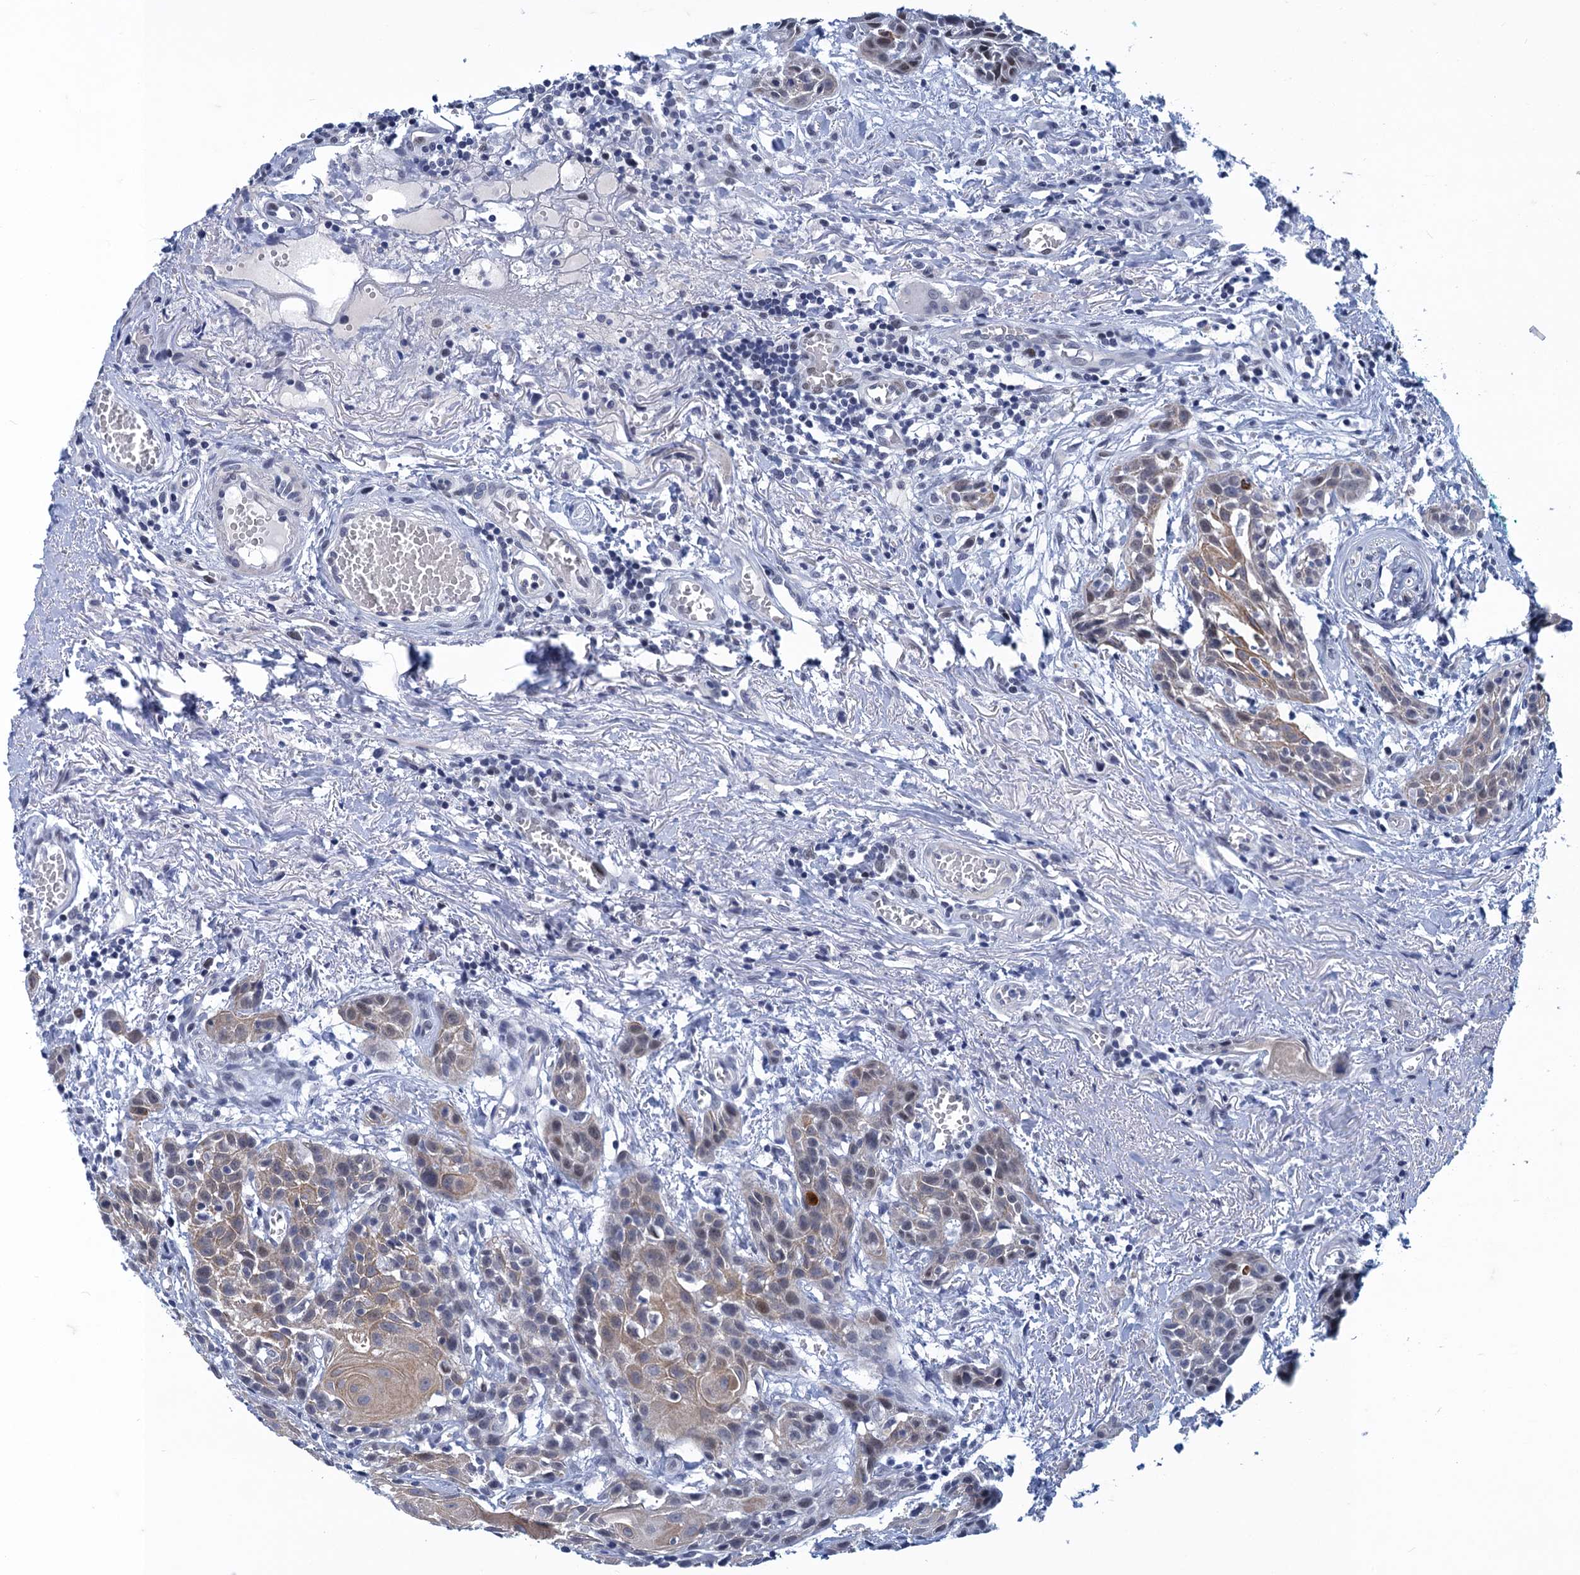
{"staining": {"intensity": "weak", "quantity": "25%-75%", "location": "cytoplasmic/membranous,nuclear"}, "tissue": "head and neck cancer", "cell_type": "Tumor cells", "image_type": "cancer", "snomed": [{"axis": "morphology", "description": "Squamous cell carcinoma, NOS"}, {"axis": "topography", "description": "Oral tissue"}, {"axis": "topography", "description": "Head-Neck"}], "caption": "IHC image of neoplastic tissue: head and neck cancer stained using immunohistochemistry (IHC) exhibits low levels of weak protein expression localized specifically in the cytoplasmic/membranous and nuclear of tumor cells, appearing as a cytoplasmic/membranous and nuclear brown color.", "gene": "GINS3", "patient": {"sex": "female", "age": 50}}